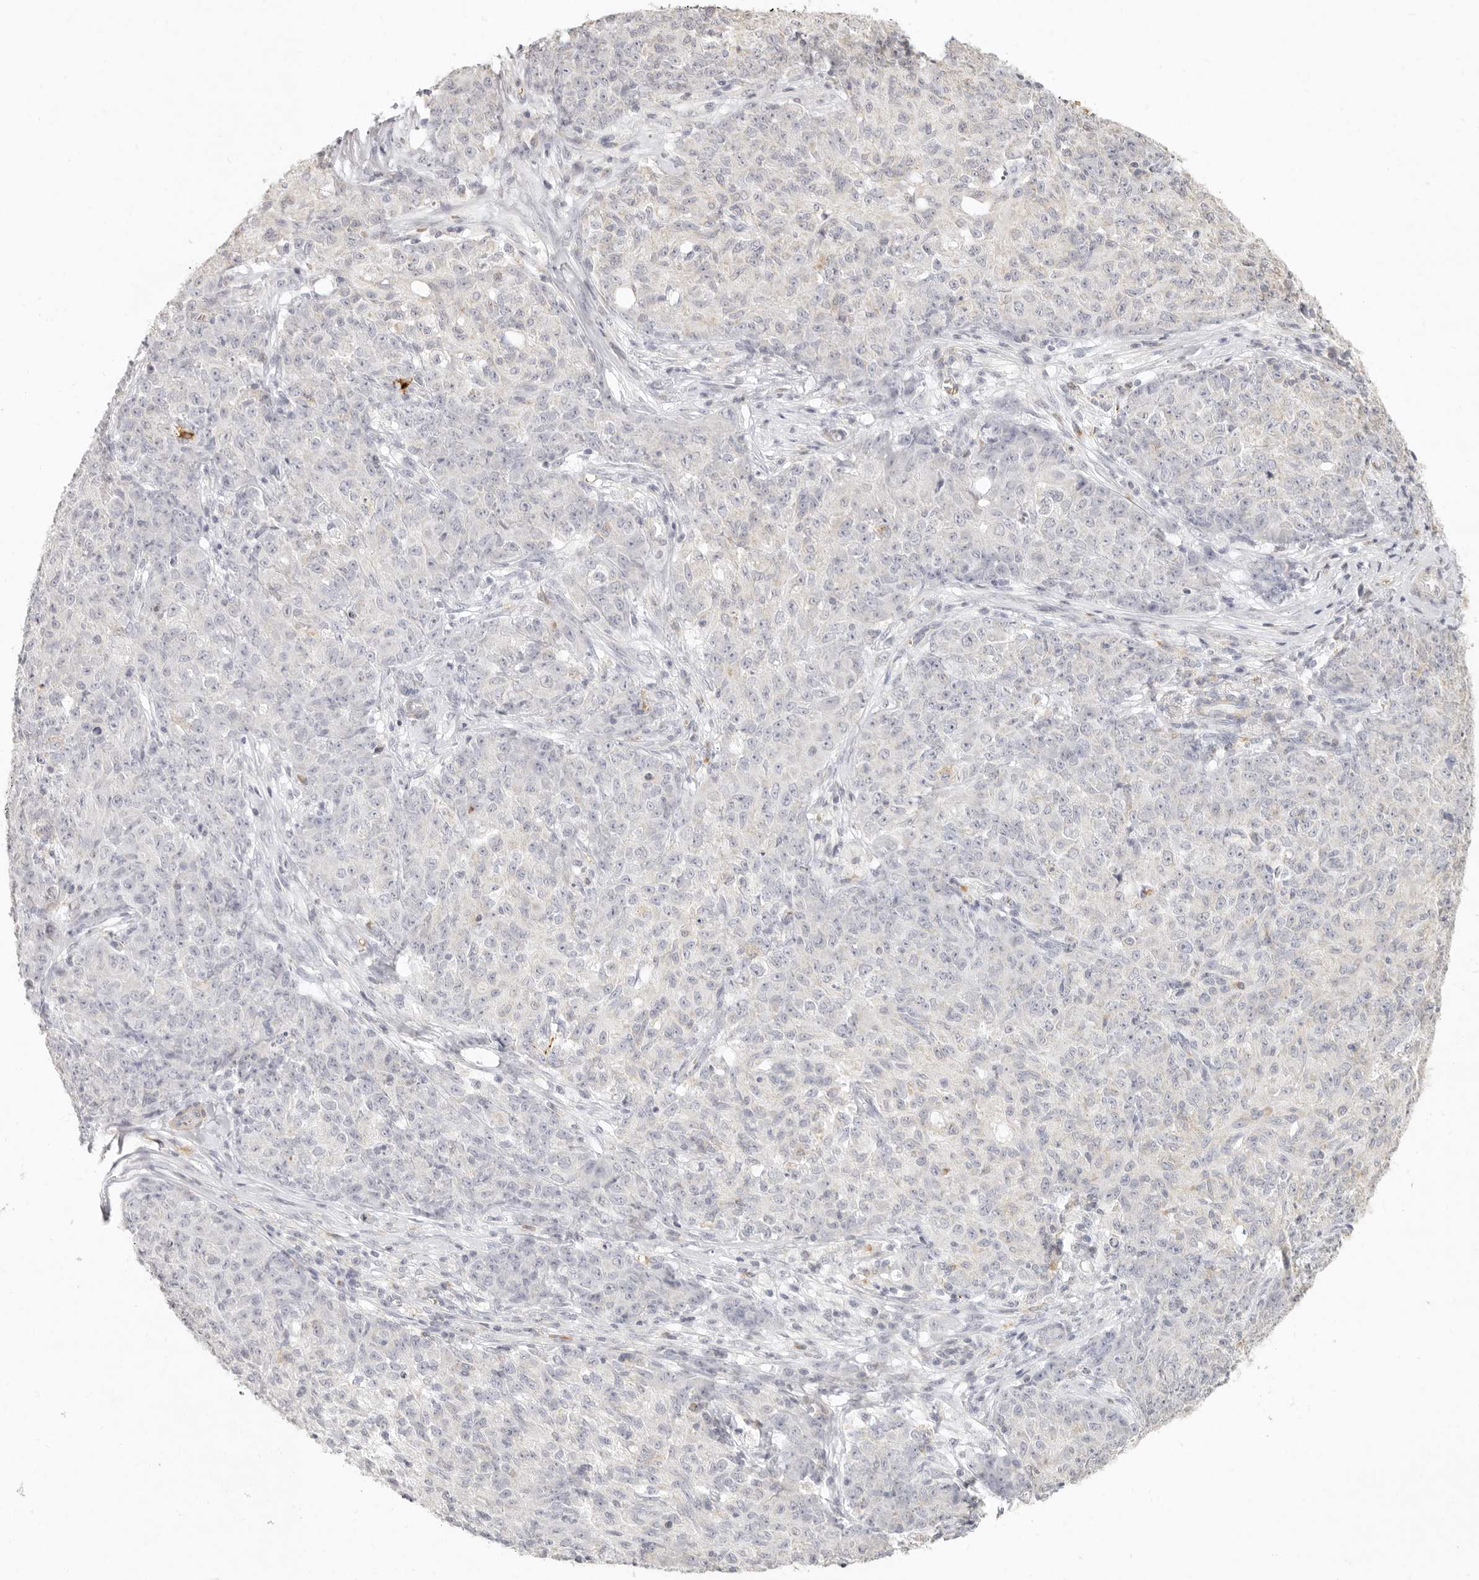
{"staining": {"intensity": "negative", "quantity": "none", "location": "none"}, "tissue": "ovarian cancer", "cell_type": "Tumor cells", "image_type": "cancer", "snomed": [{"axis": "morphology", "description": "Carcinoma, endometroid"}, {"axis": "topography", "description": "Ovary"}], "caption": "A histopathology image of ovarian cancer stained for a protein shows no brown staining in tumor cells.", "gene": "NIBAN1", "patient": {"sex": "female", "age": 42}}